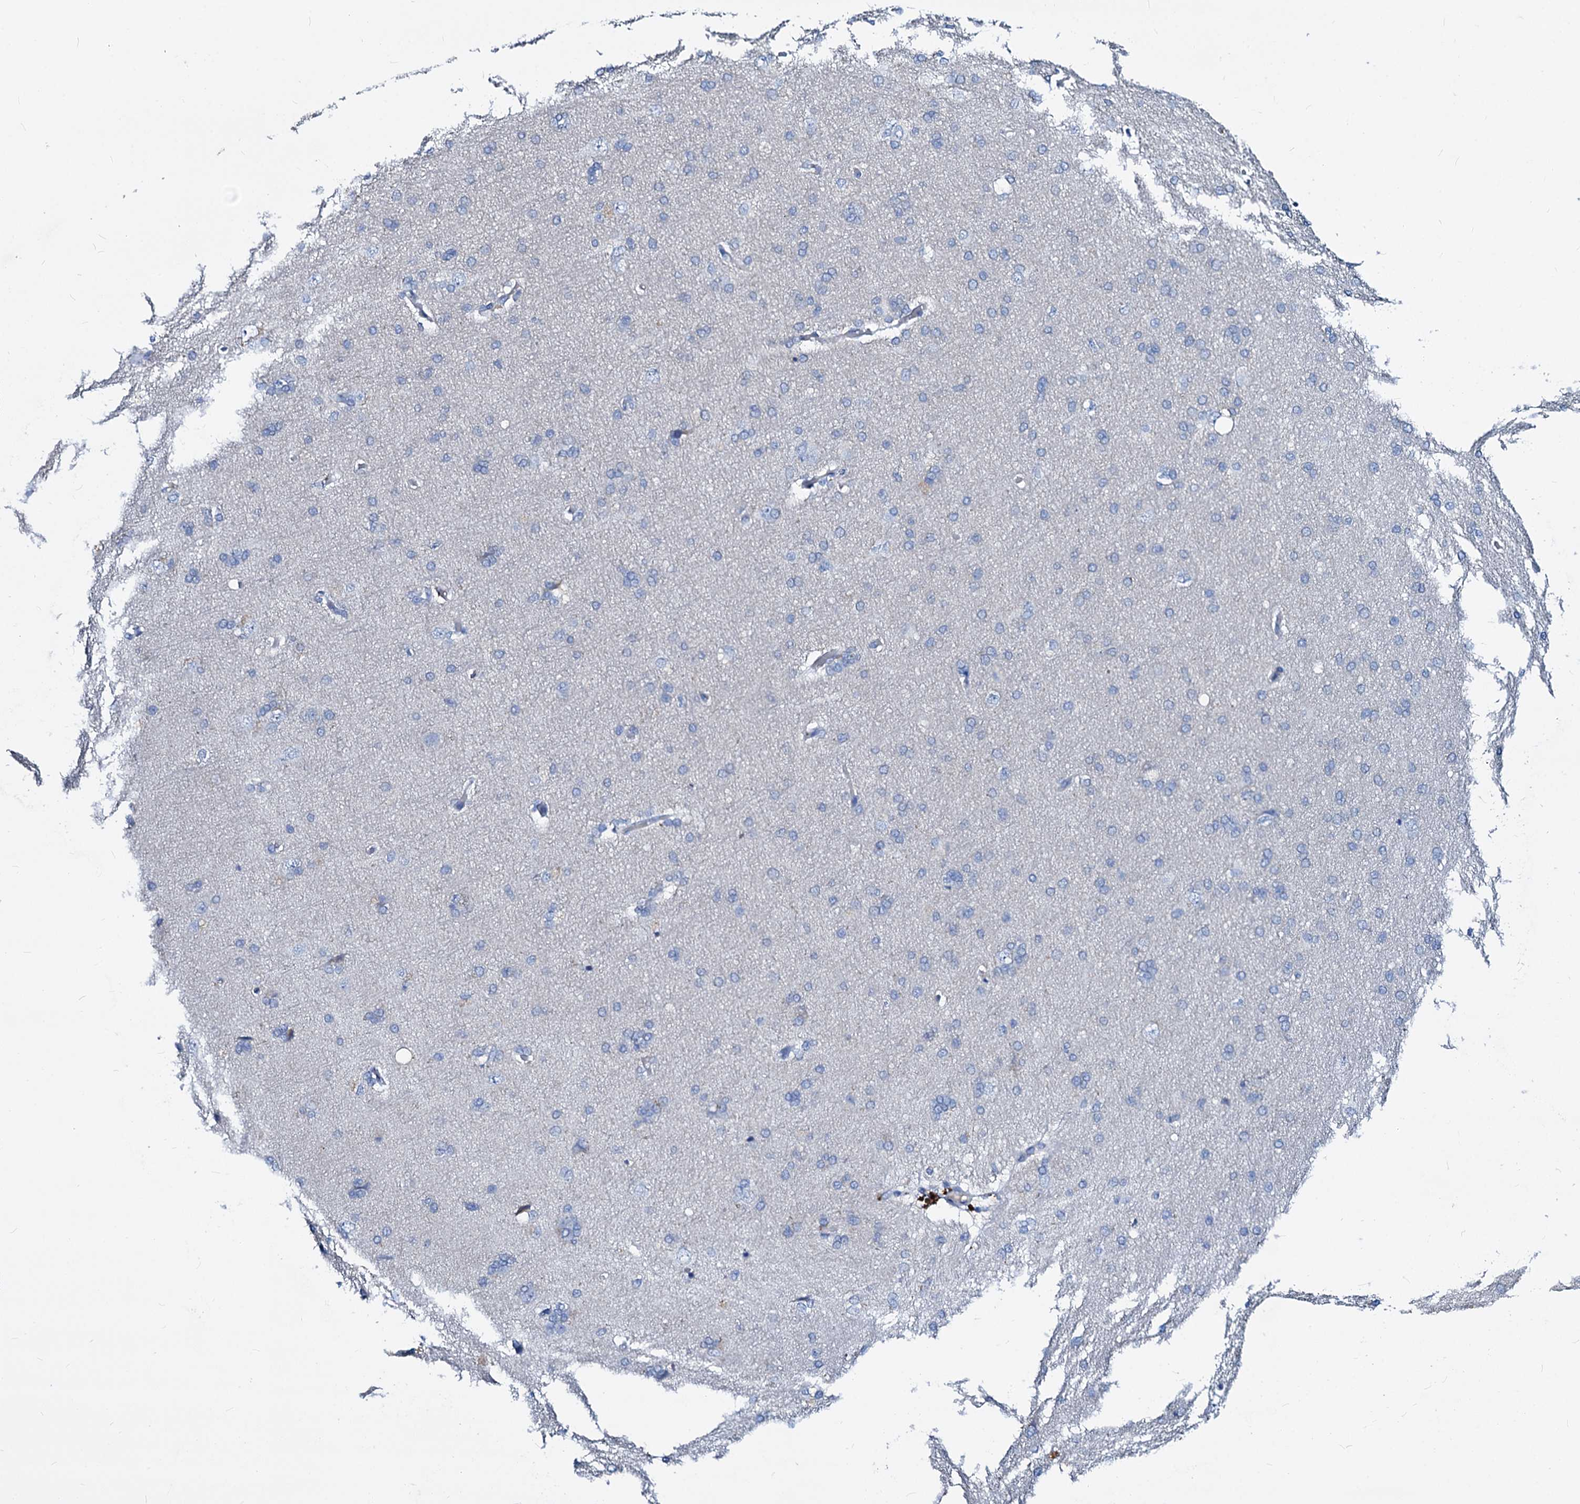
{"staining": {"intensity": "negative", "quantity": "none", "location": "none"}, "tissue": "cerebral cortex", "cell_type": "Endothelial cells", "image_type": "normal", "snomed": [{"axis": "morphology", "description": "Normal tissue, NOS"}, {"axis": "topography", "description": "Cerebral cortex"}], "caption": "Immunohistochemistry (IHC) of benign cerebral cortex exhibits no positivity in endothelial cells. (DAB immunohistochemistry, high magnification).", "gene": "DYDC2", "patient": {"sex": "male", "age": 62}}